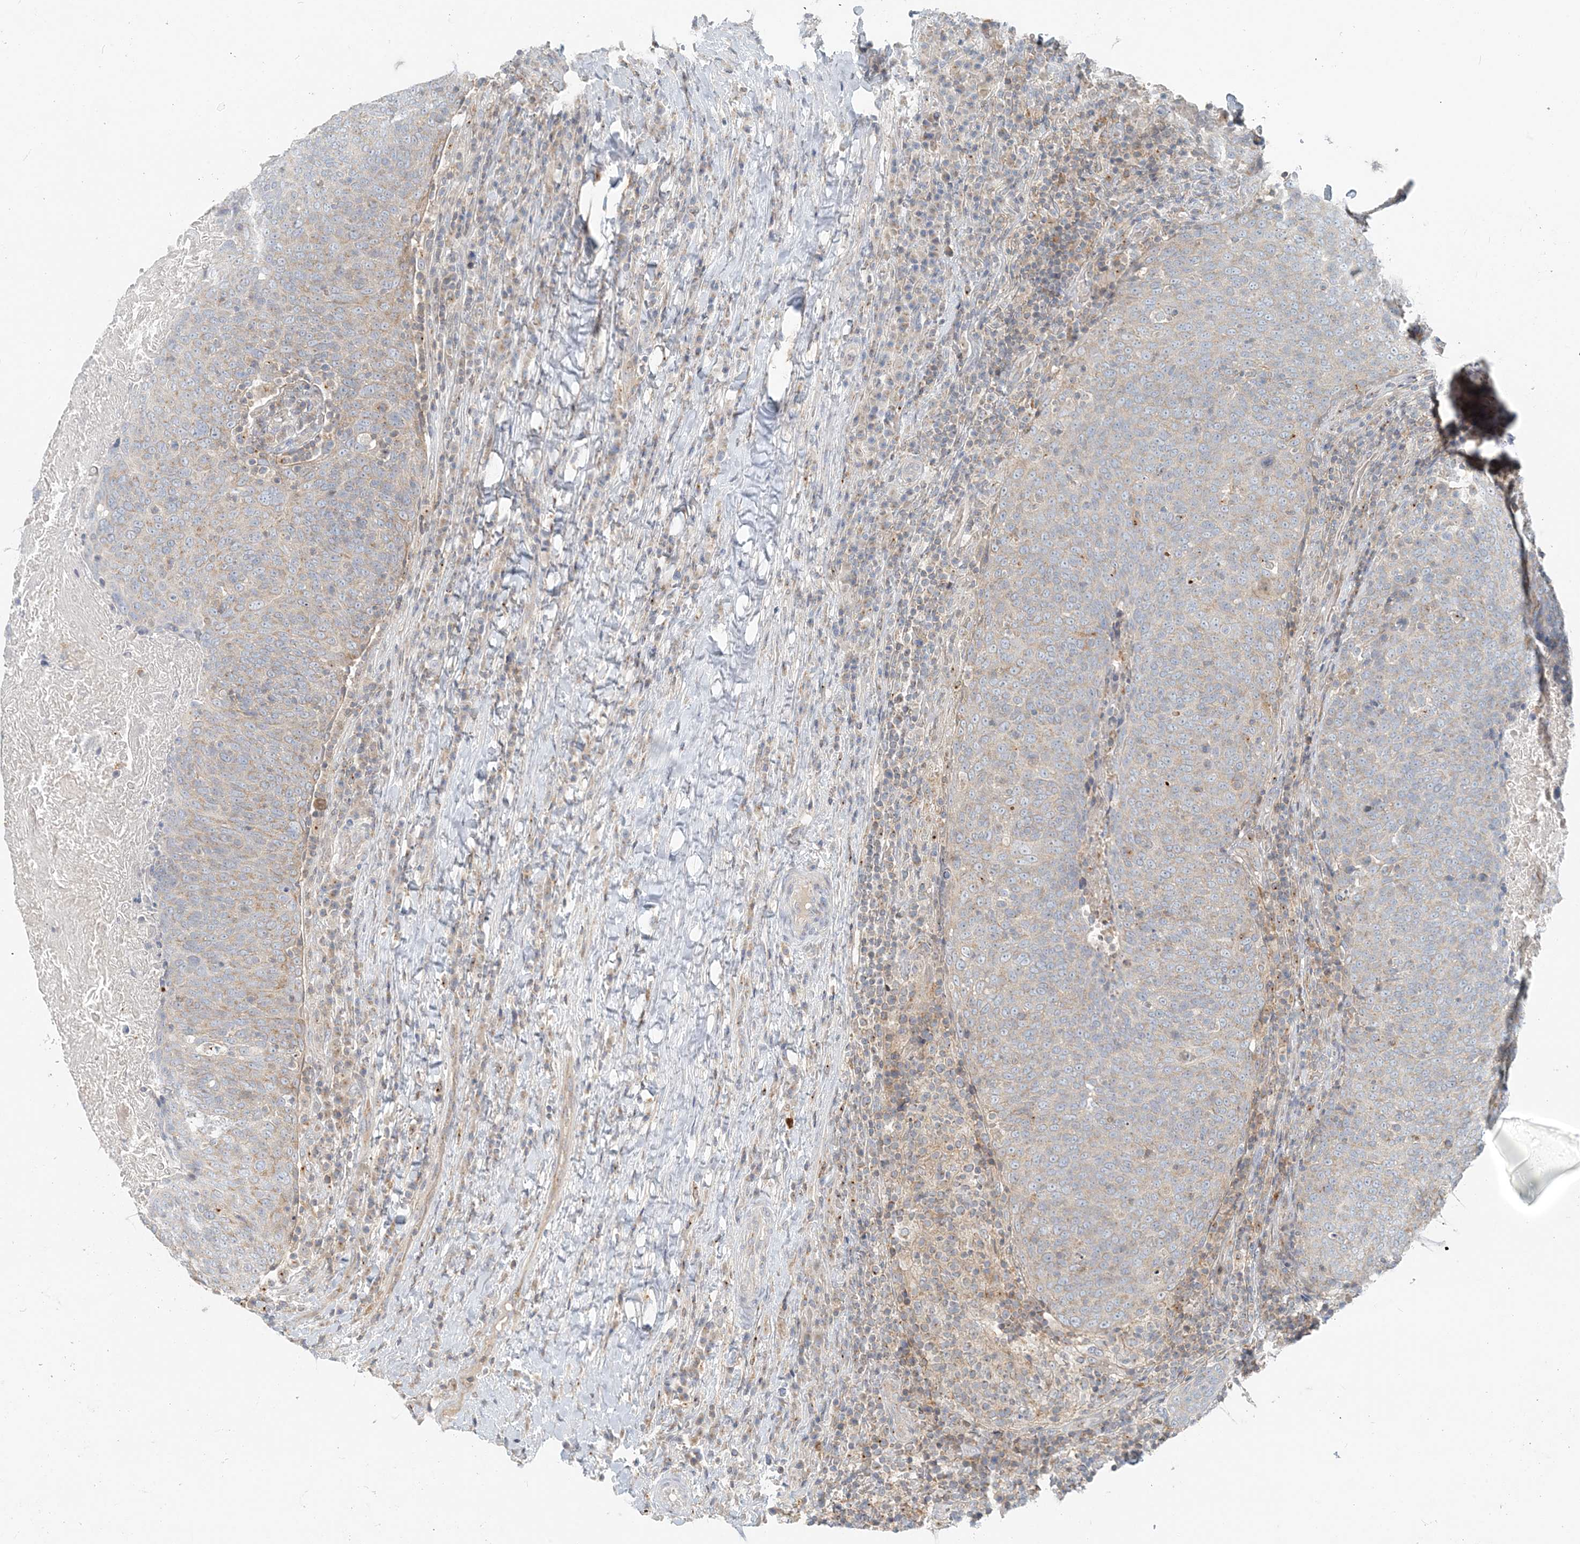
{"staining": {"intensity": "weak", "quantity": "<25%", "location": "cytoplasmic/membranous"}, "tissue": "head and neck cancer", "cell_type": "Tumor cells", "image_type": "cancer", "snomed": [{"axis": "morphology", "description": "Squamous cell carcinoma, NOS"}, {"axis": "morphology", "description": "Squamous cell carcinoma, metastatic, NOS"}, {"axis": "topography", "description": "Lymph node"}, {"axis": "topography", "description": "Head-Neck"}], "caption": "High magnification brightfield microscopy of head and neck squamous cell carcinoma stained with DAB (brown) and counterstained with hematoxylin (blue): tumor cells show no significant expression.", "gene": "NAA11", "patient": {"sex": "male", "age": 62}}